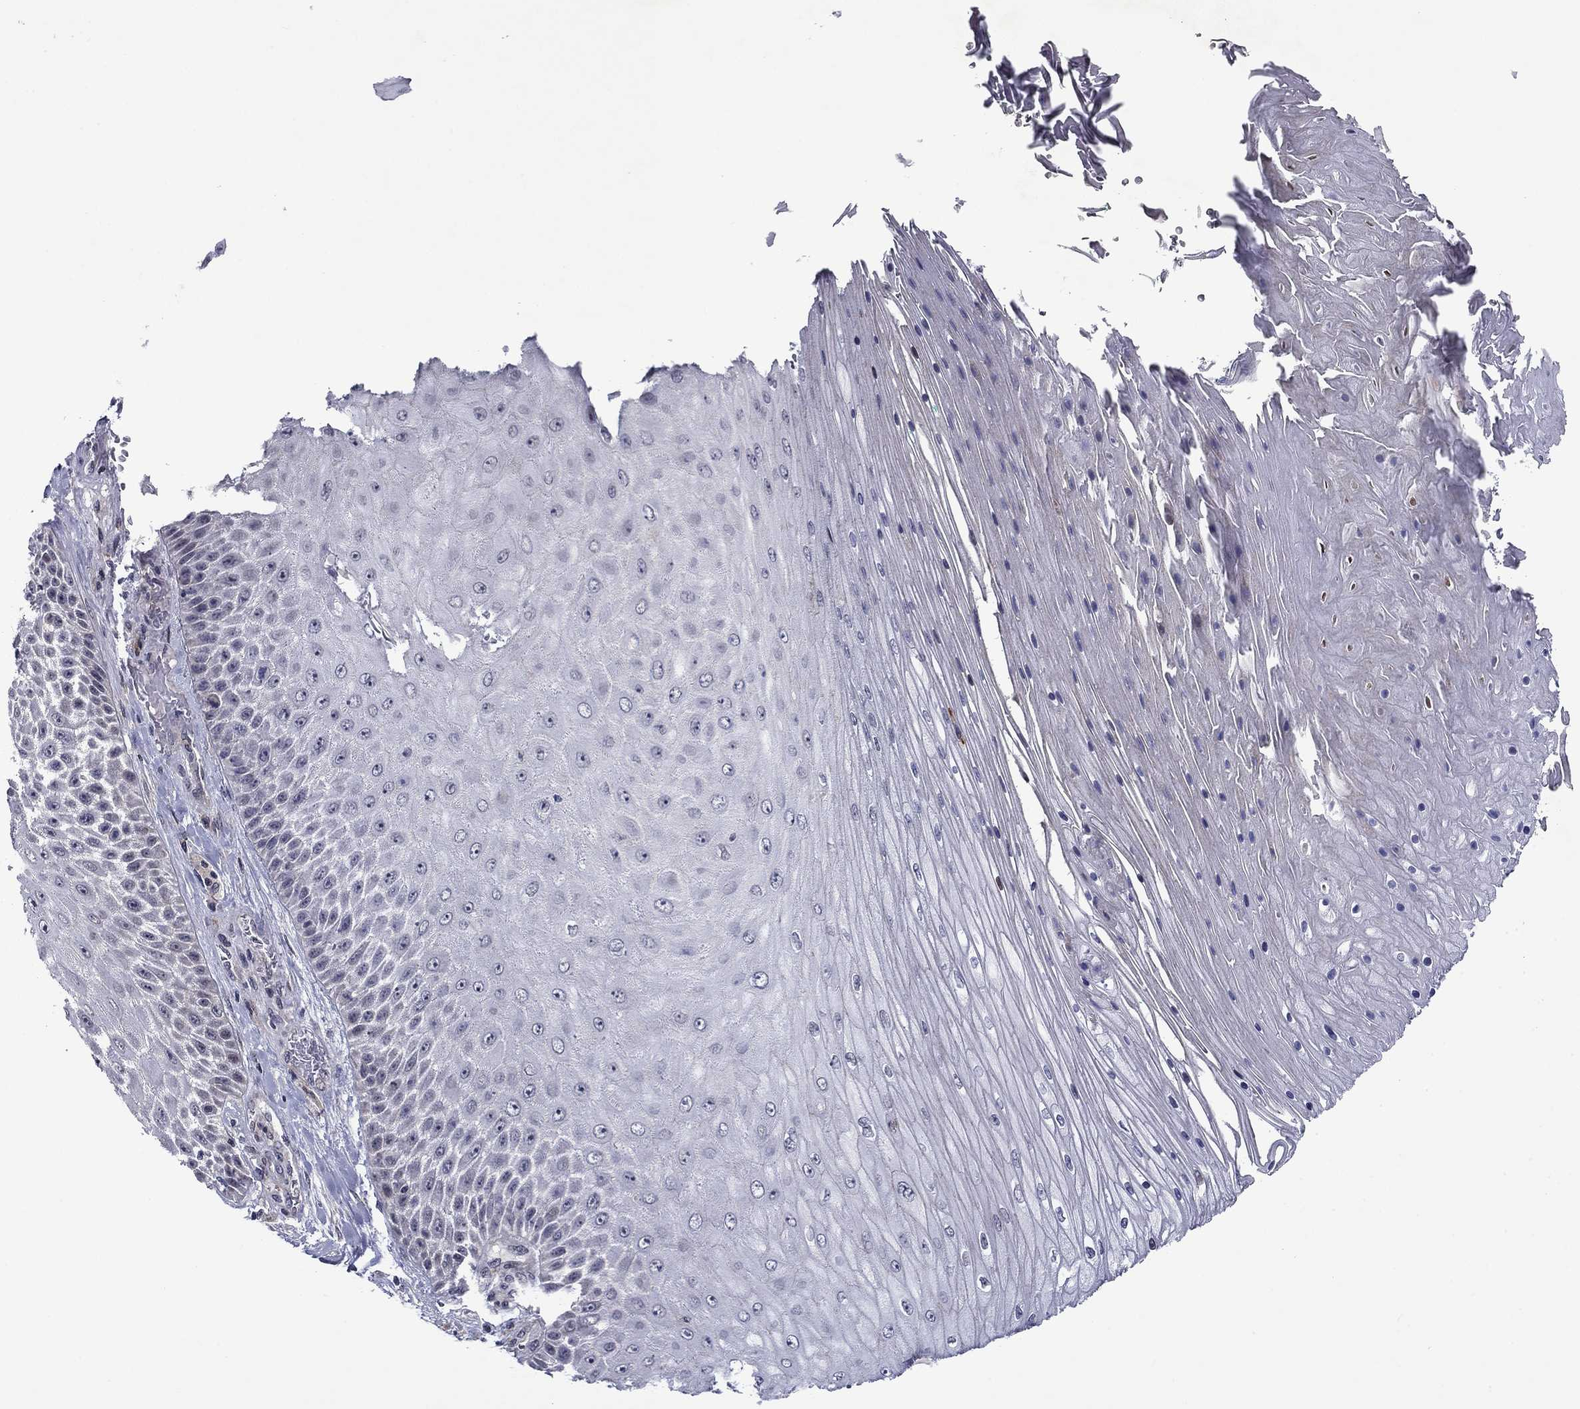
{"staining": {"intensity": "negative", "quantity": "none", "location": "none"}, "tissue": "skin cancer", "cell_type": "Tumor cells", "image_type": "cancer", "snomed": [{"axis": "morphology", "description": "Squamous cell carcinoma, NOS"}, {"axis": "topography", "description": "Skin"}], "caption": "Image shows no protein expression in tumor cells of skin squamous cell carcinoma tissue.", "gene": "B3GAT1", "patient": {"sex": "male", "age": 62}}